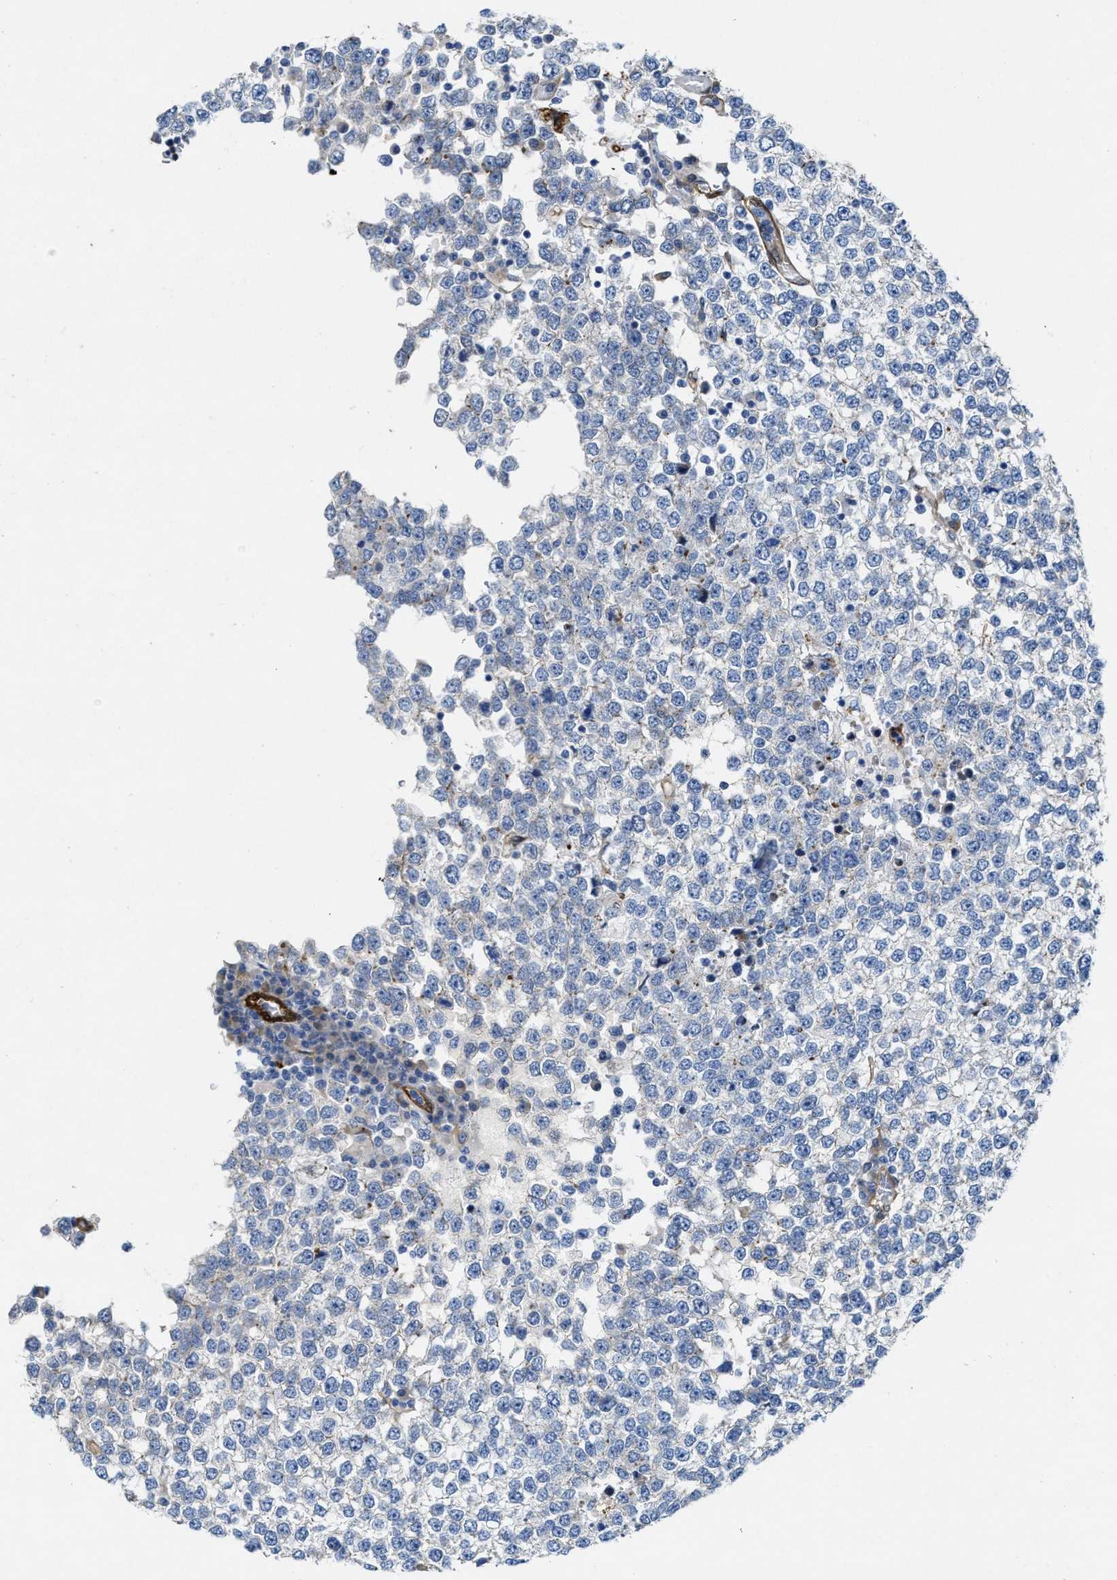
{"staining": {"intensity": "negative", "quantity": "none", "location": "none"}, "tissue": "testis cancer", "cell_type": "Tumor cells", "image_type": "cancer", "snomed": [{"axis": "morphology", "description": "Seminoma, NOS"}, {"axis": "topography", "description": "Testis"}], "caption": "This is an IHC histopathology image of seminoma (testis). There is no expression in tumor cells.", "gene": "ASS1", "patient": {"sex": "male", "age": 65}}